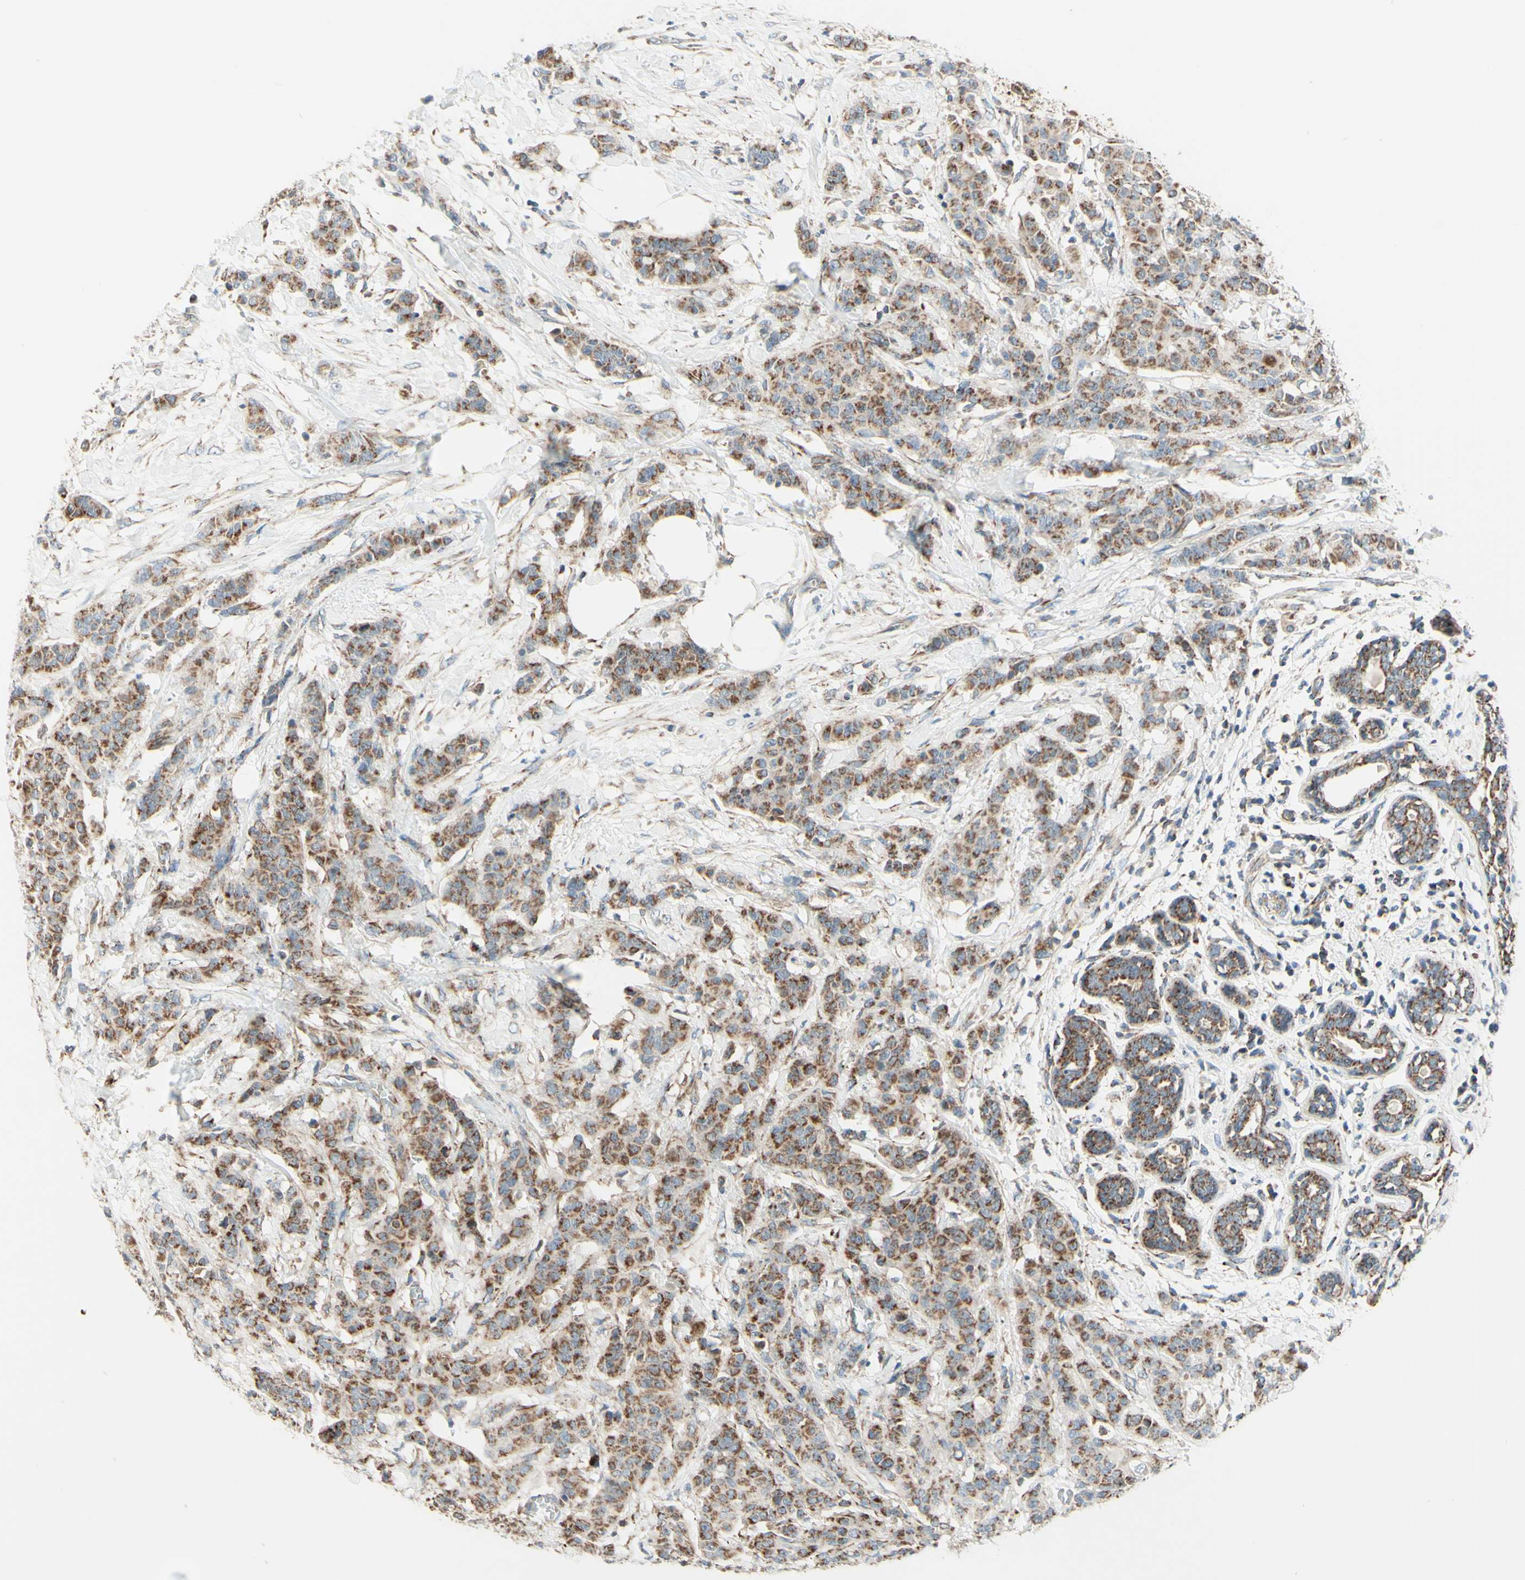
{"staining": {"intensity": "moderate", "quantity": ">75%", "location": "cytoplasmic/membranous"}, "tissue": "breast cancer", "cell_type": "Tumor cells", "image_type": "cancer", "snomed": [{"axis": "morphology", "description": "Normal tissue, NOS"}, {"axis": "morphology", "description": "Duct carcinoma"}, {"axis": "topography", "description": "Breast"}], "caption": "IHC (DAB) staining of human breast infiltrating ductal carcinoma displays moderate cytoplasmic/membranous protein positivity in approximately >75% of tumor cells.", "gene": "ARMC10", "patient": {"sex": "female", "age": 40}}